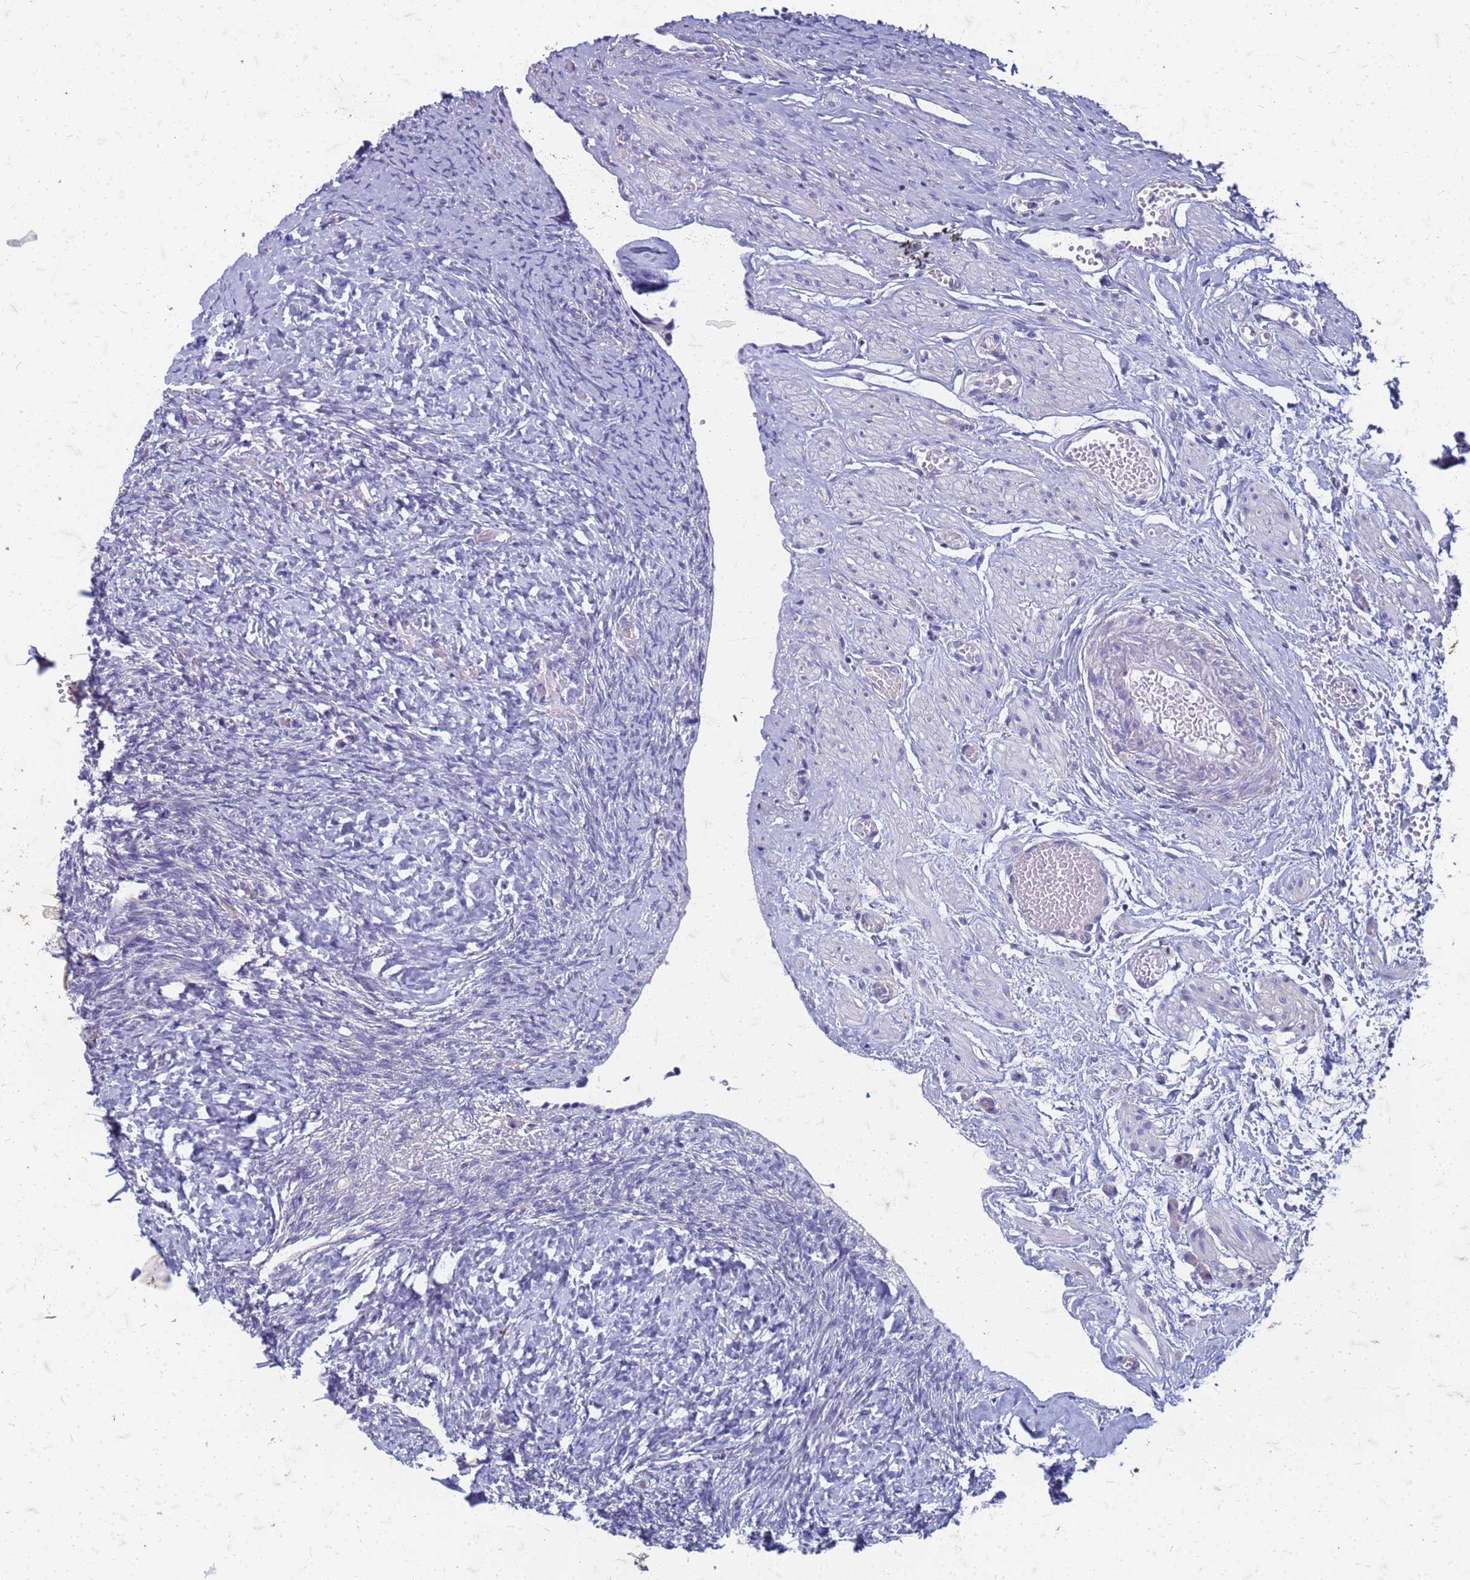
{"staining": {"intensity": "negative", "quantity": "none", "location": "none"}, "tissue": "ovary", "cell_type": "Ovarian stroma cells", "image_type": "normal", "snomed": [{"axis": "morphology", "description": "Normal tissue, NOS"}, {"axis": "topography", "description": "Ovary"}], "caption": "This is an immunohistochemistry photomicrograph of normal human ovary. There is no staining in ovarian stroma cells.", "gene": "TRIM64B", "patient": {"sex": "female", "age": 41}}